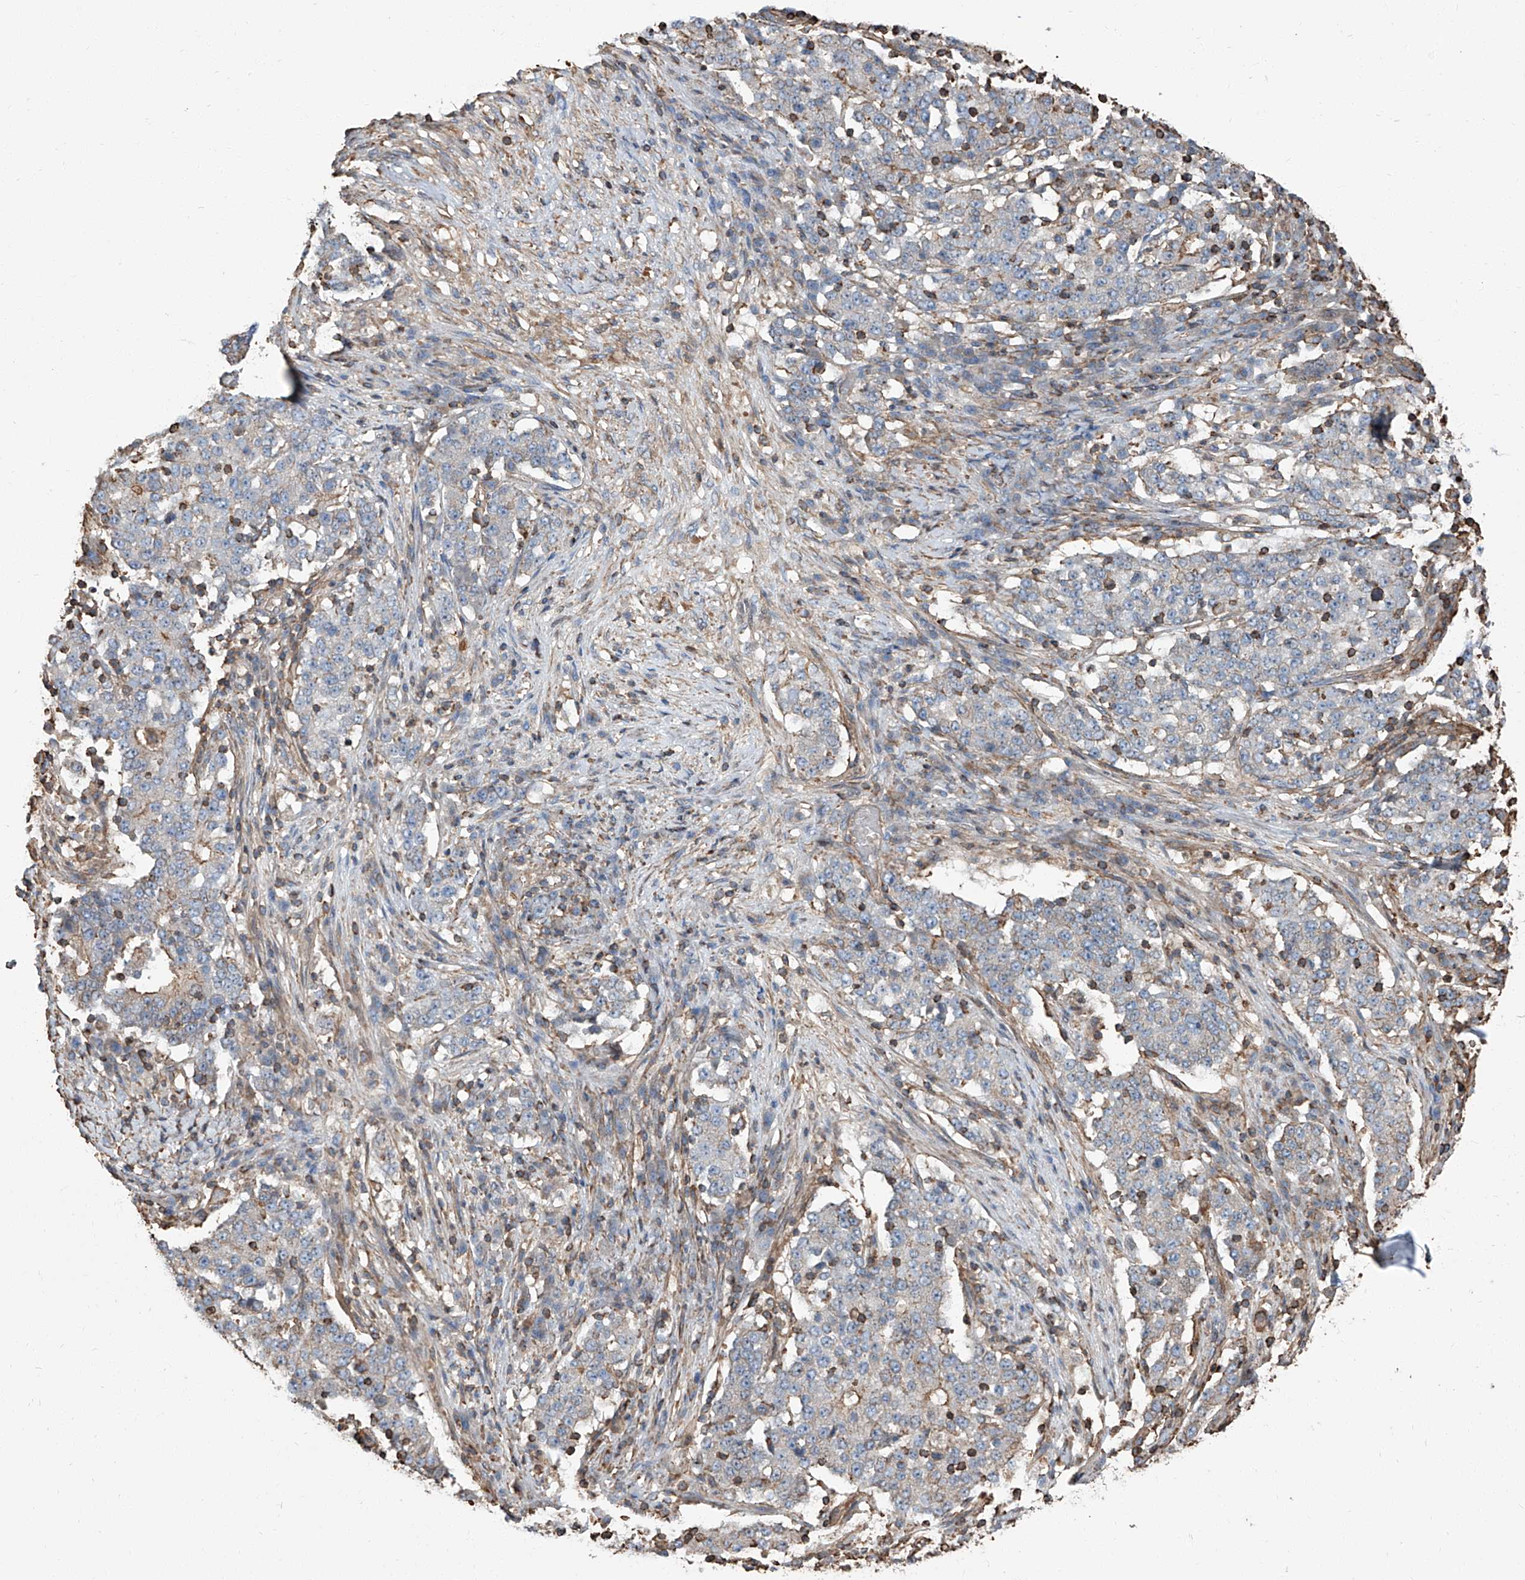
{"staining": {"intensity": "negative", "quantity": "none", "location": "none"}, "tissue": "stomach cancer", "cell_type": "Tumor cells", "image_type": "cancer", "snomed": [{"axis": "morphology", "description": "Adenocarcinoma, NOS"}, {"axis": "topography", "description": "Stomach"}], "caption": "There is no significant positivity in tumor cells of stomach cancer.", "gene": "PIEZO2", "patient": {"sex": "male", "age": 59}}